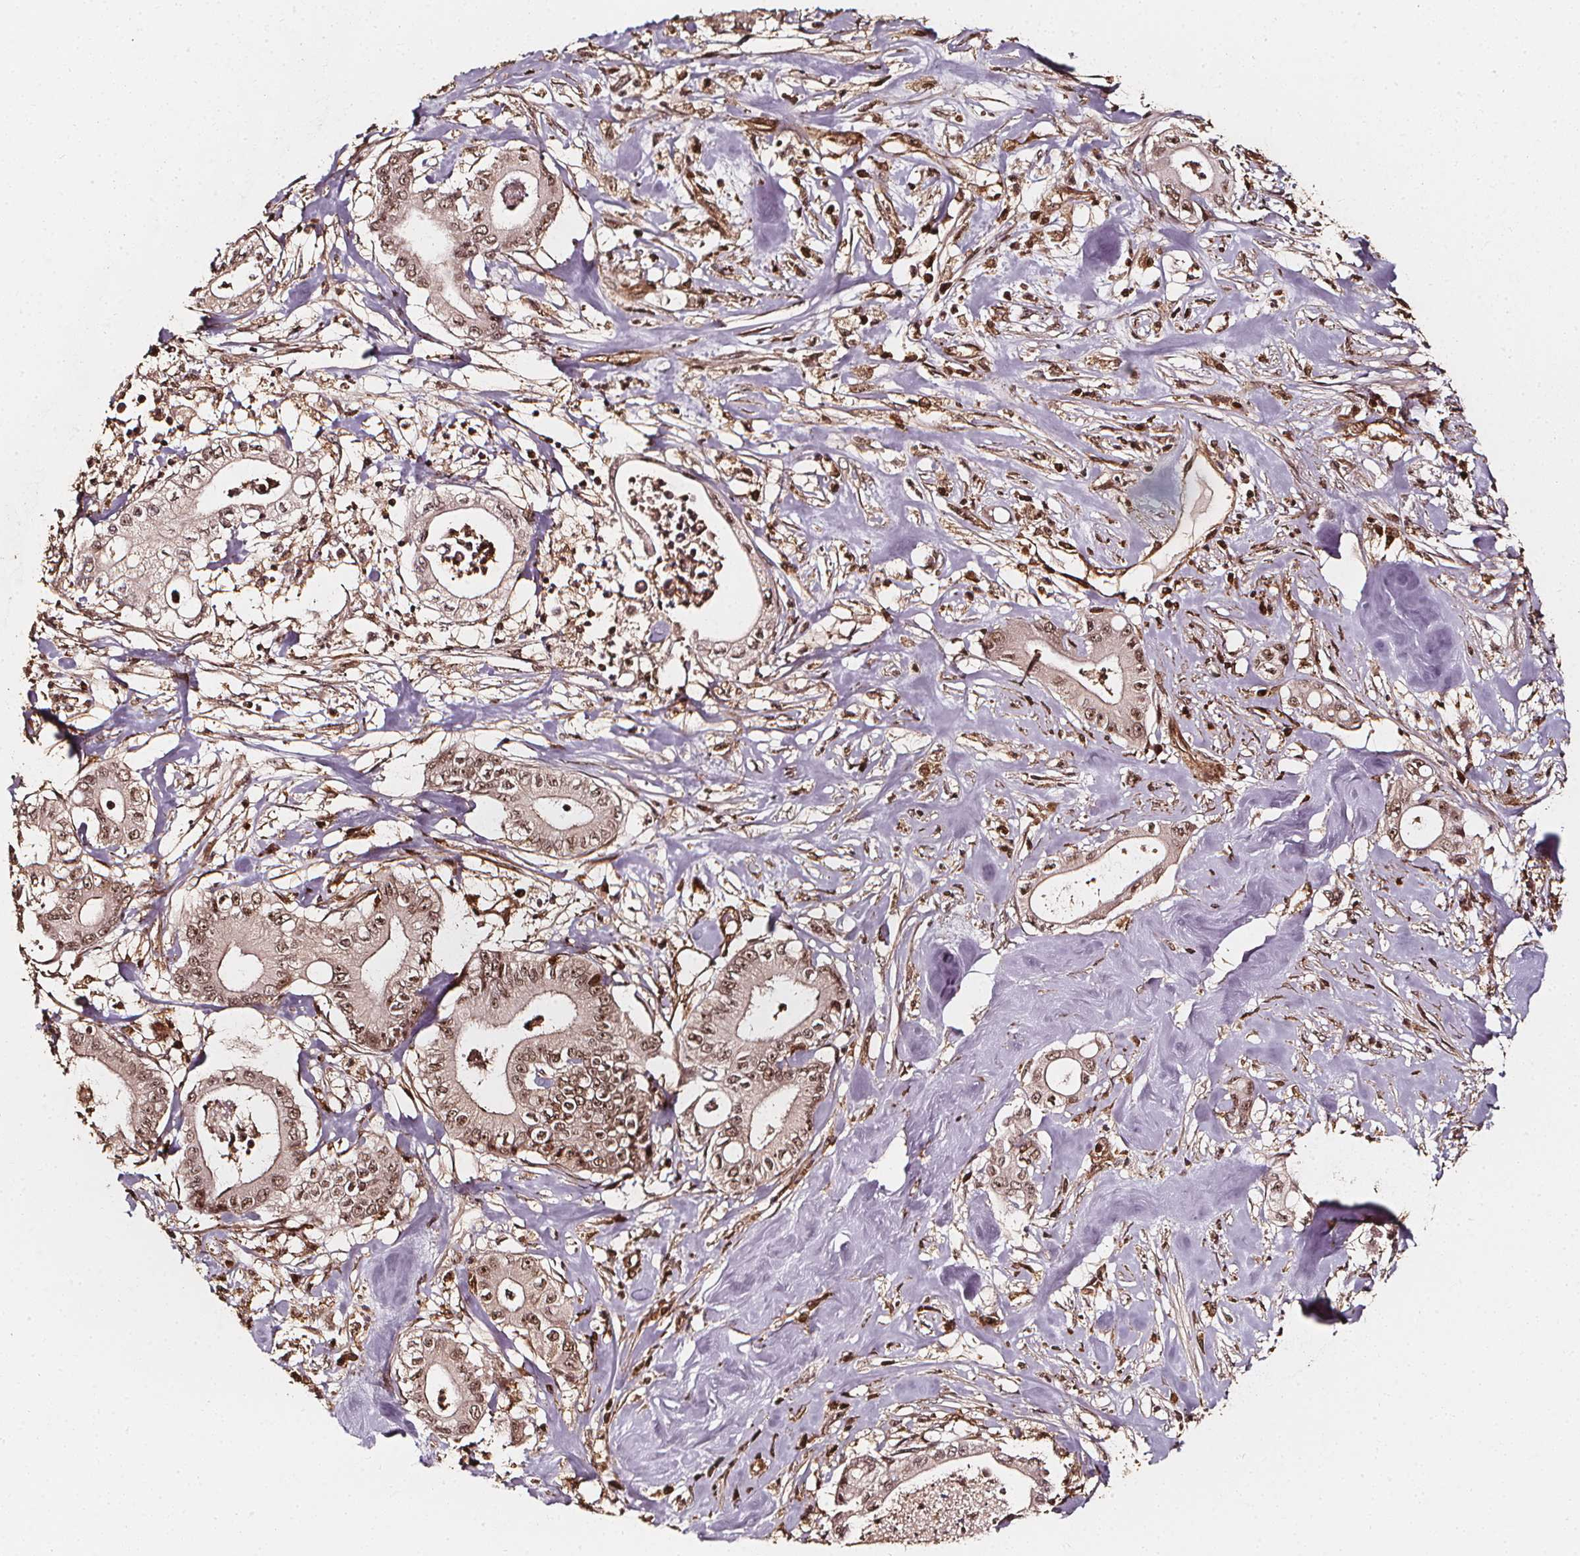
{"staining": {"intensity": "moderate", "quantity": ">75%", "location": "nuclear"}, "tissue": "pancreatic cancer", "cell_type": "Tumor cells", "image_type": "cancer", "snomed": [{"axis": "morphology", "description": "Adenocarcinoma, NOS"}, {"axis": "topography", "description": "Pancreas"}], "caption": "Pancreatic adenocarcinoma stained with a protein marker exhibits moderate staining in tumor cells.", "gene": "EXOSC9", "patient": {"sex": "male", "age": 71}}